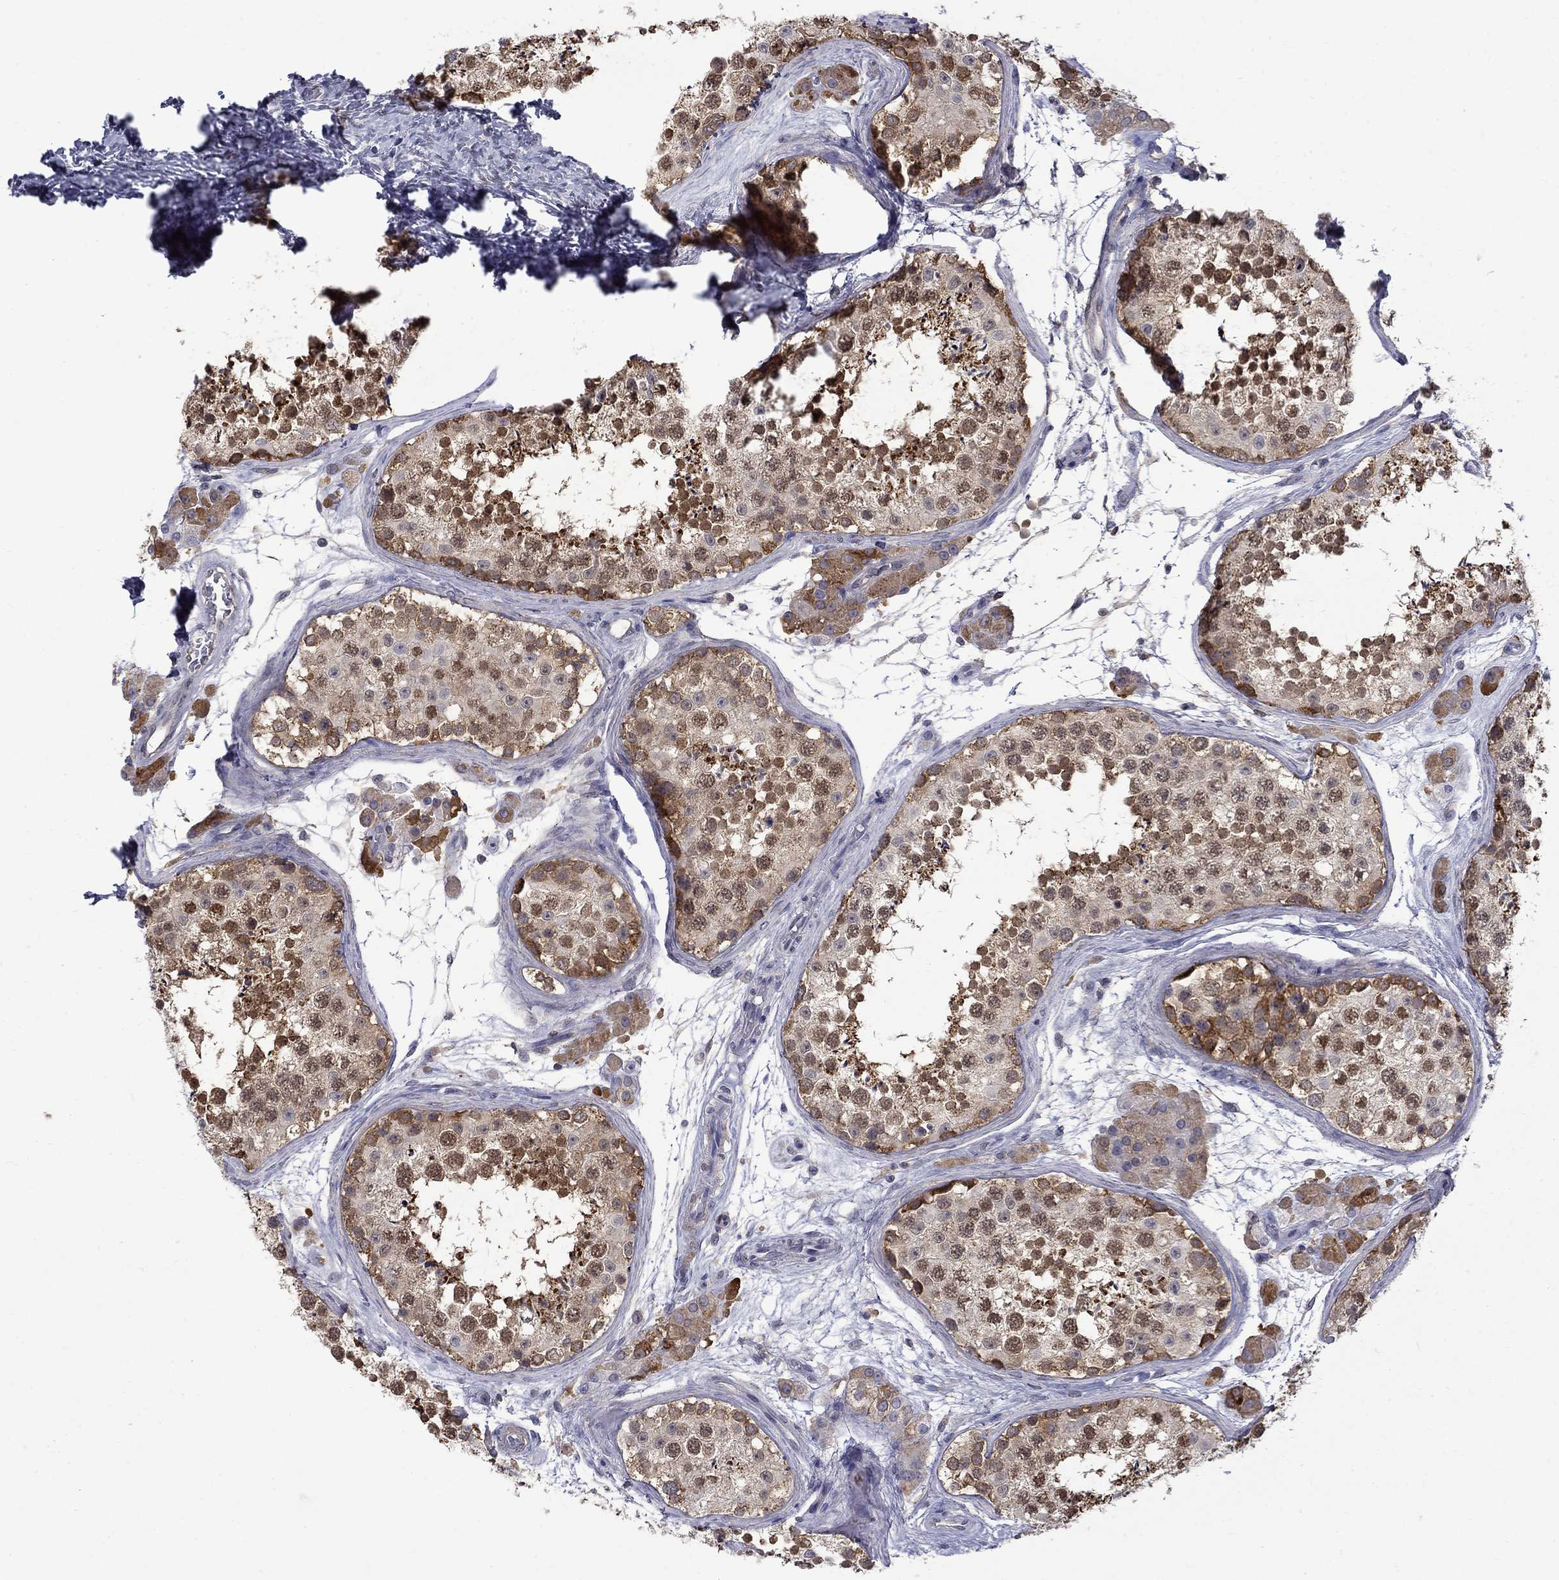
{"staining": {"intensity": "strong", "quantity": "25%-75%", "location": "cytoplasmic/membranous,nuclear"}, "tissue": "testis", "cell_type": "Cells in seminiferous ducts", "image_type": "normal", "snomed": [{"axis": "morphology", "description": "Normal tissue, NOS"}, {"axis": "topography", "description": "Testis"}], "caption": "IHC (DAB) staining of normal testis reveals strong cytoplasmic/membranous,nuclear protein expression in about 25%-75% of cells in seminiferous ducts. (brown staining indicates protein expression, while blue staining denotes nuclei).", "gene": "PCBP2", "patient": {"sex": "male", "age": 41}}